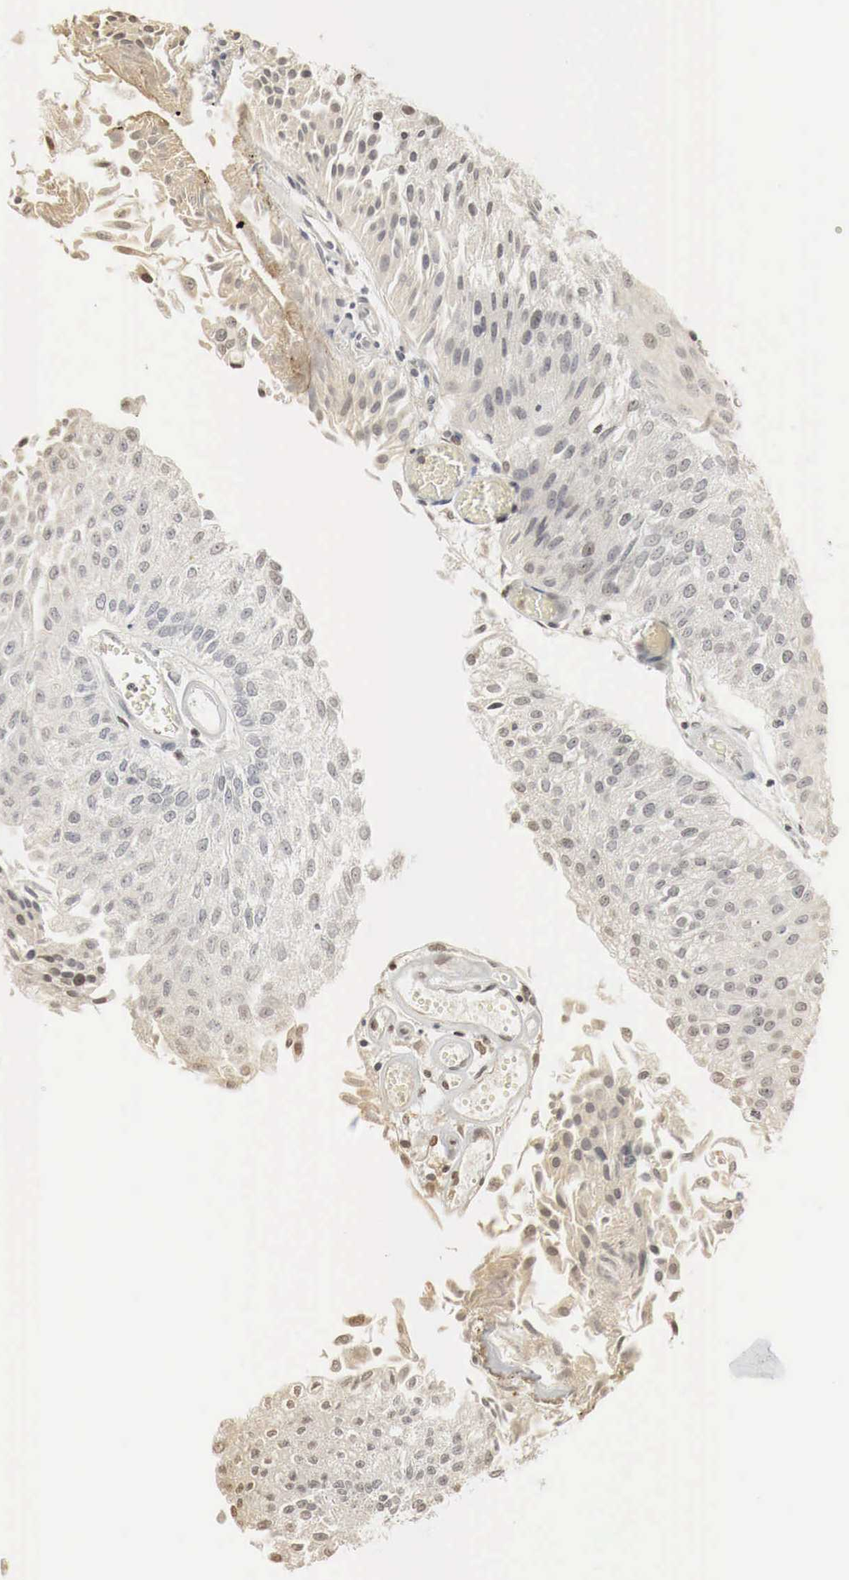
{"staining": {"intensity": "weak", "quantity": "25%-75%", "location": "cytoplasmic/membranous,nuclear"}, "tissue": "urothelial cancer", "cell_type": "Tumor cells", "image_type": "cancer", "snomed": [{"axis": "morphology", "description": "Urothelial carcinoma, Low grade"}, {"axis": "topography", "description": "Urinary bladder"}], "caption": "Urothelial cancer was stained to show a protein in brown. There is low levels of weak cytoplasmic/membranous and nuclear expression in approximately 25%-75% of tumor cells.", "gene": "ERBB4", "patient": {"sex": "male", "age": 86}}